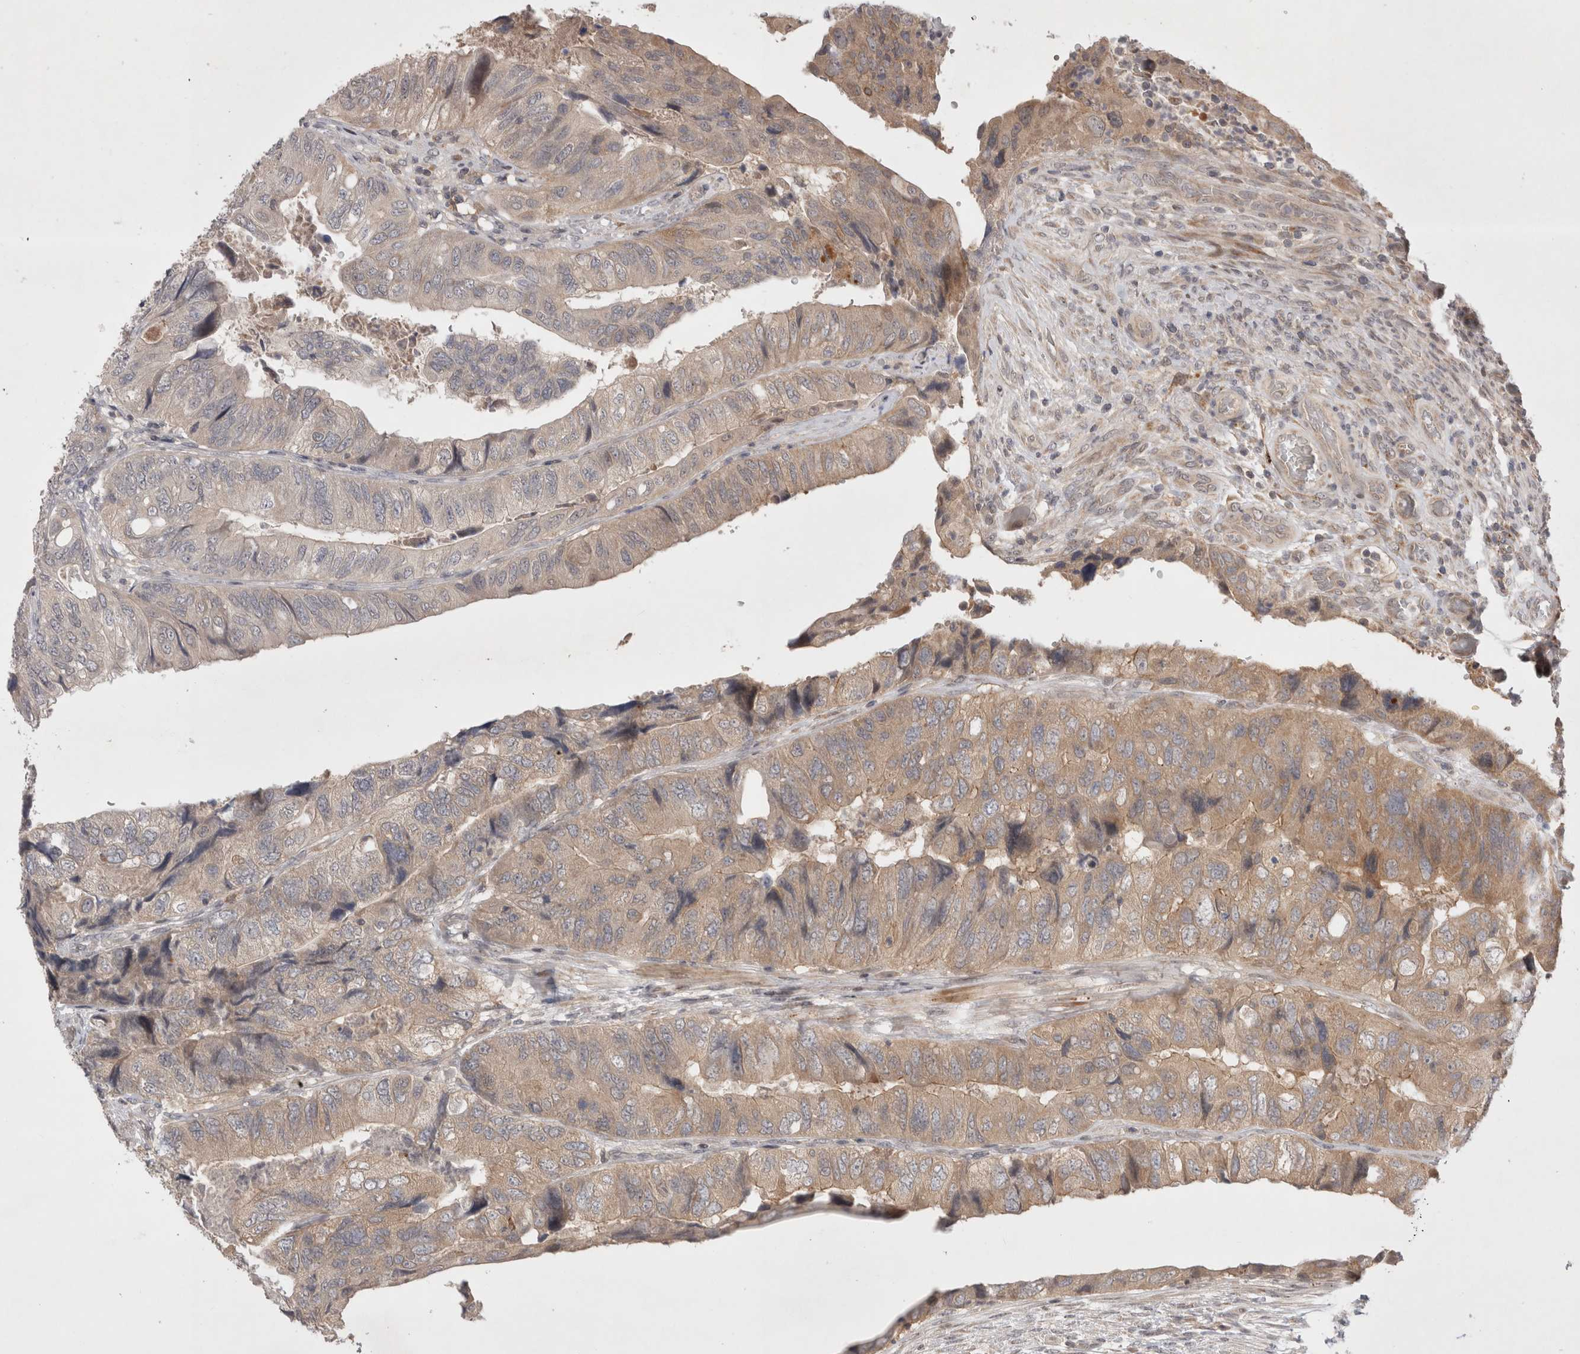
{"staining": {"intensity": "weak", "quantity": "25%-75%", "location": "cytoplasmic/membranous"}, "tissue": "colorectal cancer", "cell_type": "Tumor cells", "image_type": "cancer", "snomed": [{"axis": "morphology", "description": "Adenocarcinoma, NOS"}, {"axis": "topography", "description": "Rectum"}], "caption": "High-magnification brightfield microscopy of colorectal adenocarcinoma stained with DAB (brown) and counterstained with hematoxylin (blue). tumor cells exhibit weak cytoplasmic/membranous staining is identified in approximately25%-75% of cells.", "gene": "PLEKHM1", "patient": {"sex": "male", "age": 63}}